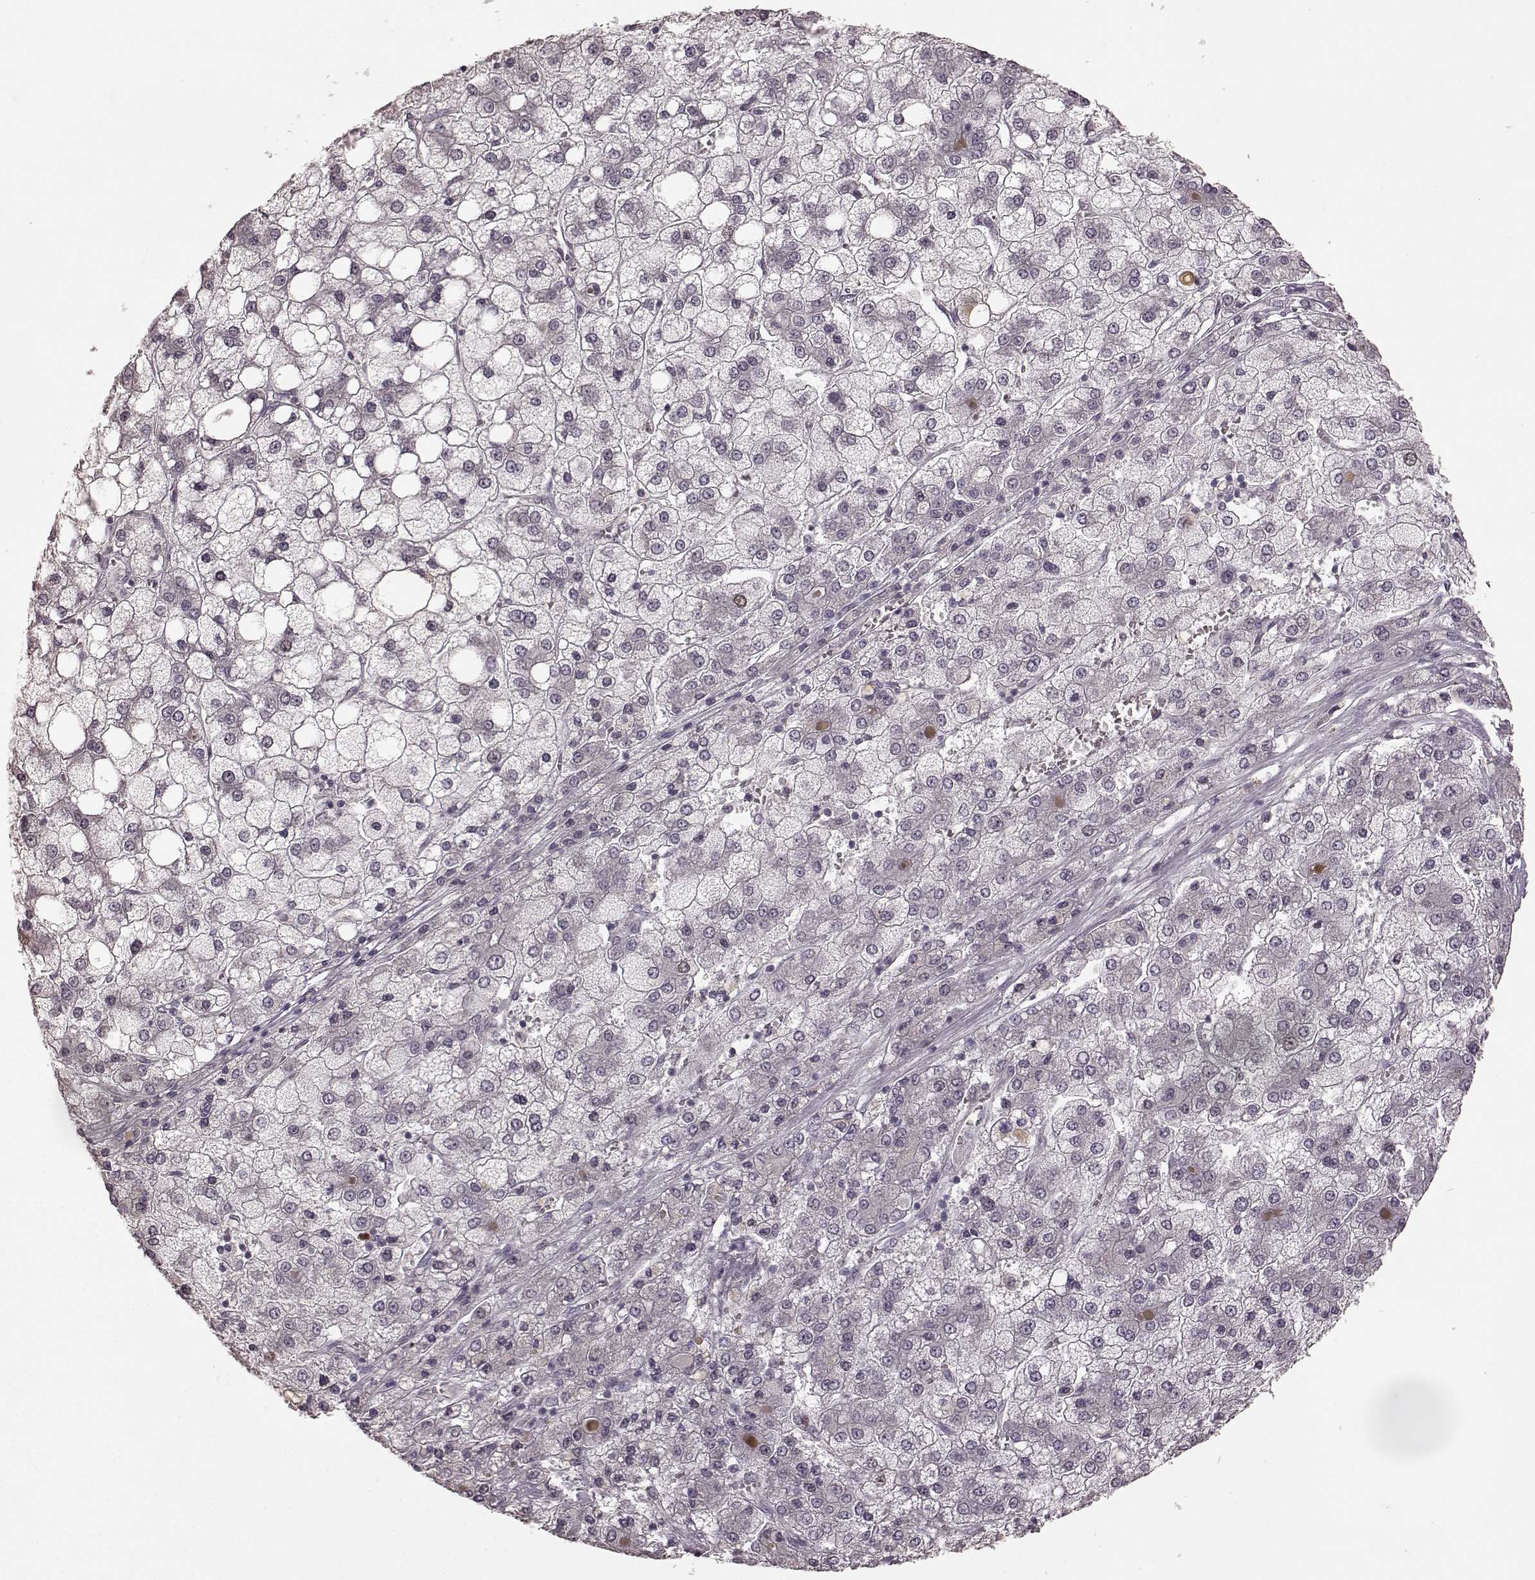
{"staining": {"intensity": "negative", "quantity": "none", "location": "none"}, "tissue": "liver cancer", "cell_type": "Tumor cells", "image_type": "cancer", "snomed": [{"axis": "morphology", "description": "Carcinoma, Hepatocellular, NOS"}, {"axis": "topography", "description": "Liver"}], "caption": "Immunohistochemistry (IHC) micrograph of human hepatocellular carcinoma (liver) stained for a protein (brown), which displays no staining in tumor cells.", "gene": "CCNA2", "patient": {"sex": "male", "age": 73}}